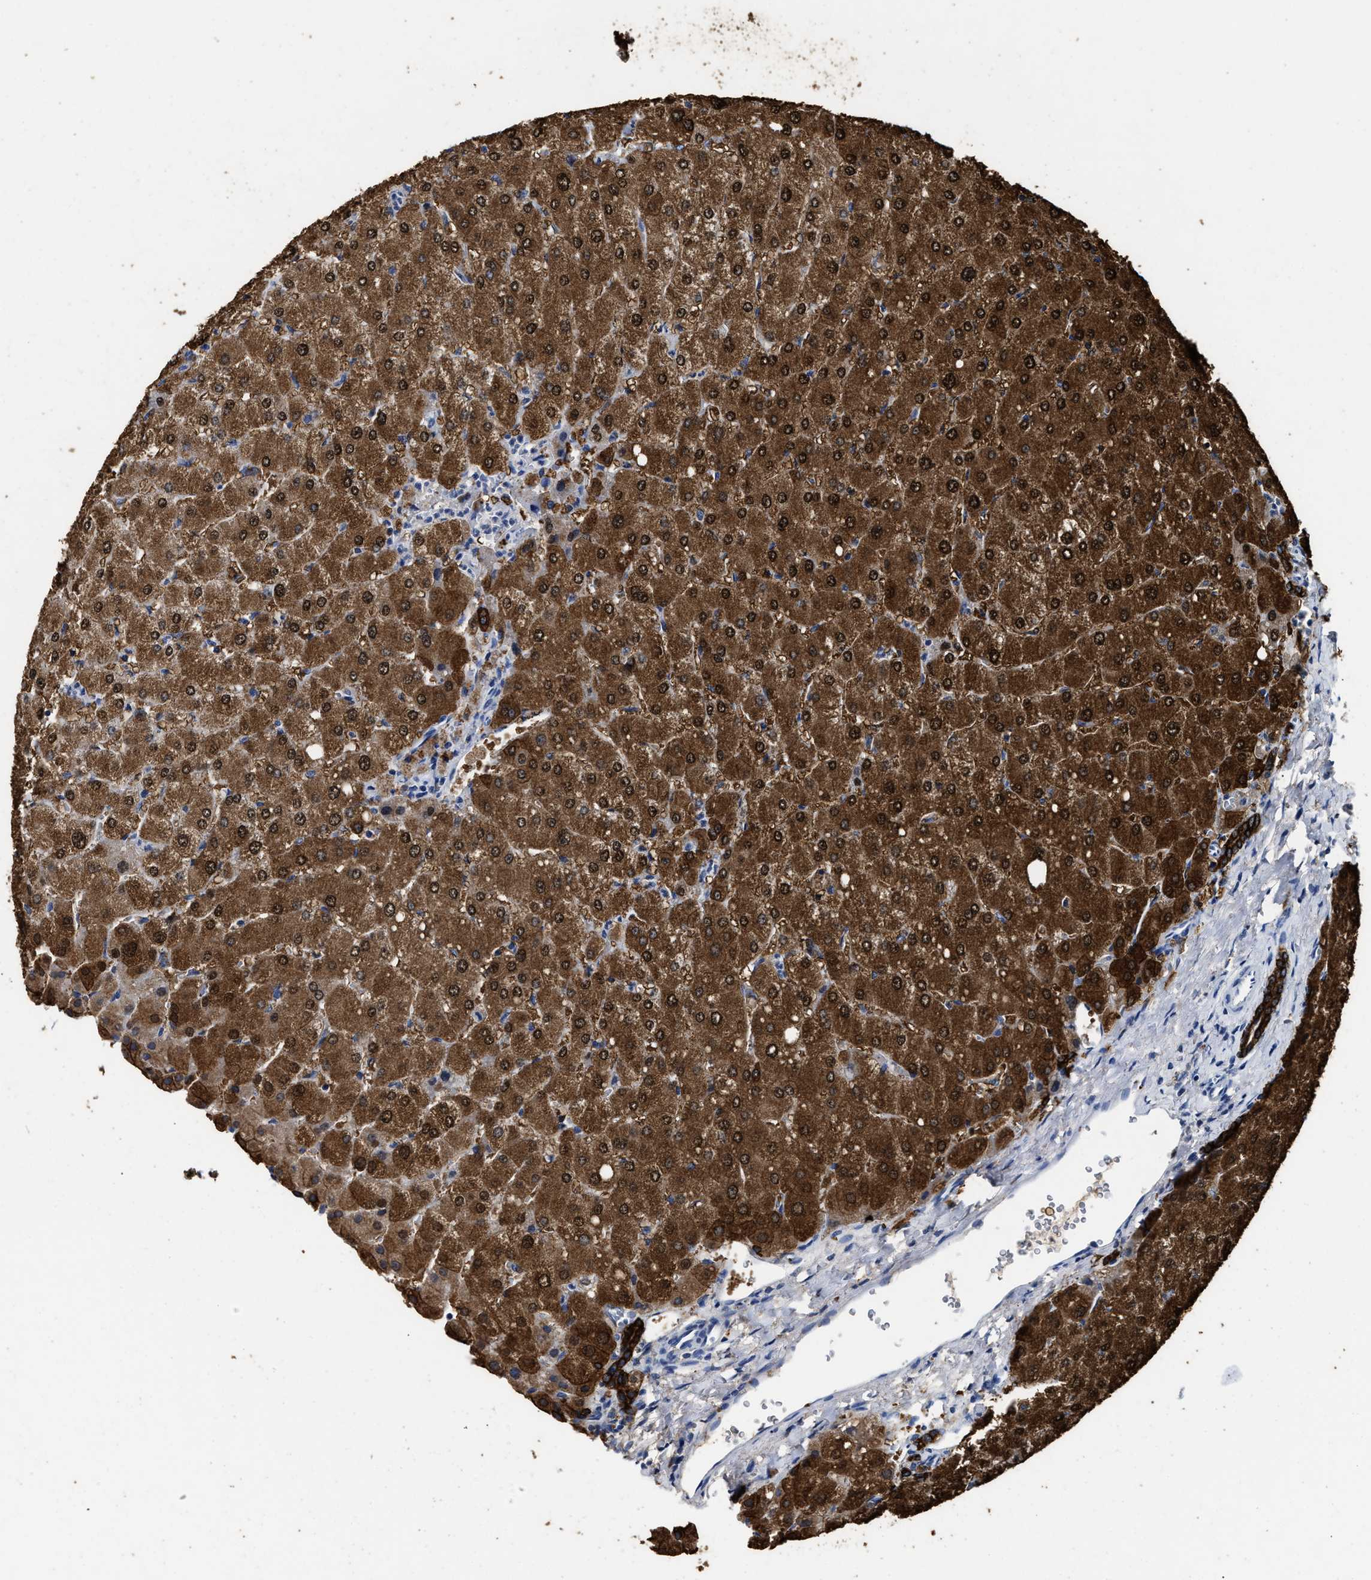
{"staining": {"intensity": "strong", "quantity": ">75%", "location": "cytoplasmic/membranous"}, "tissue": "liver", "cell_type": "Cholangiocytes", "image_type": "normal", "snomed": [{"axis": "morphology", "description": "Normal tissue, NOS"}, {"axis": "topography", "description": "Liver"}], "caption": "DAB immunohistochemical staining of normal human liver reveals strong cytoplasmic/membranous protein positivity in approximately >75% of cholangiocytes.", "gene": "CTNNA1", "patient": {"sex": "male", "age": 55}}